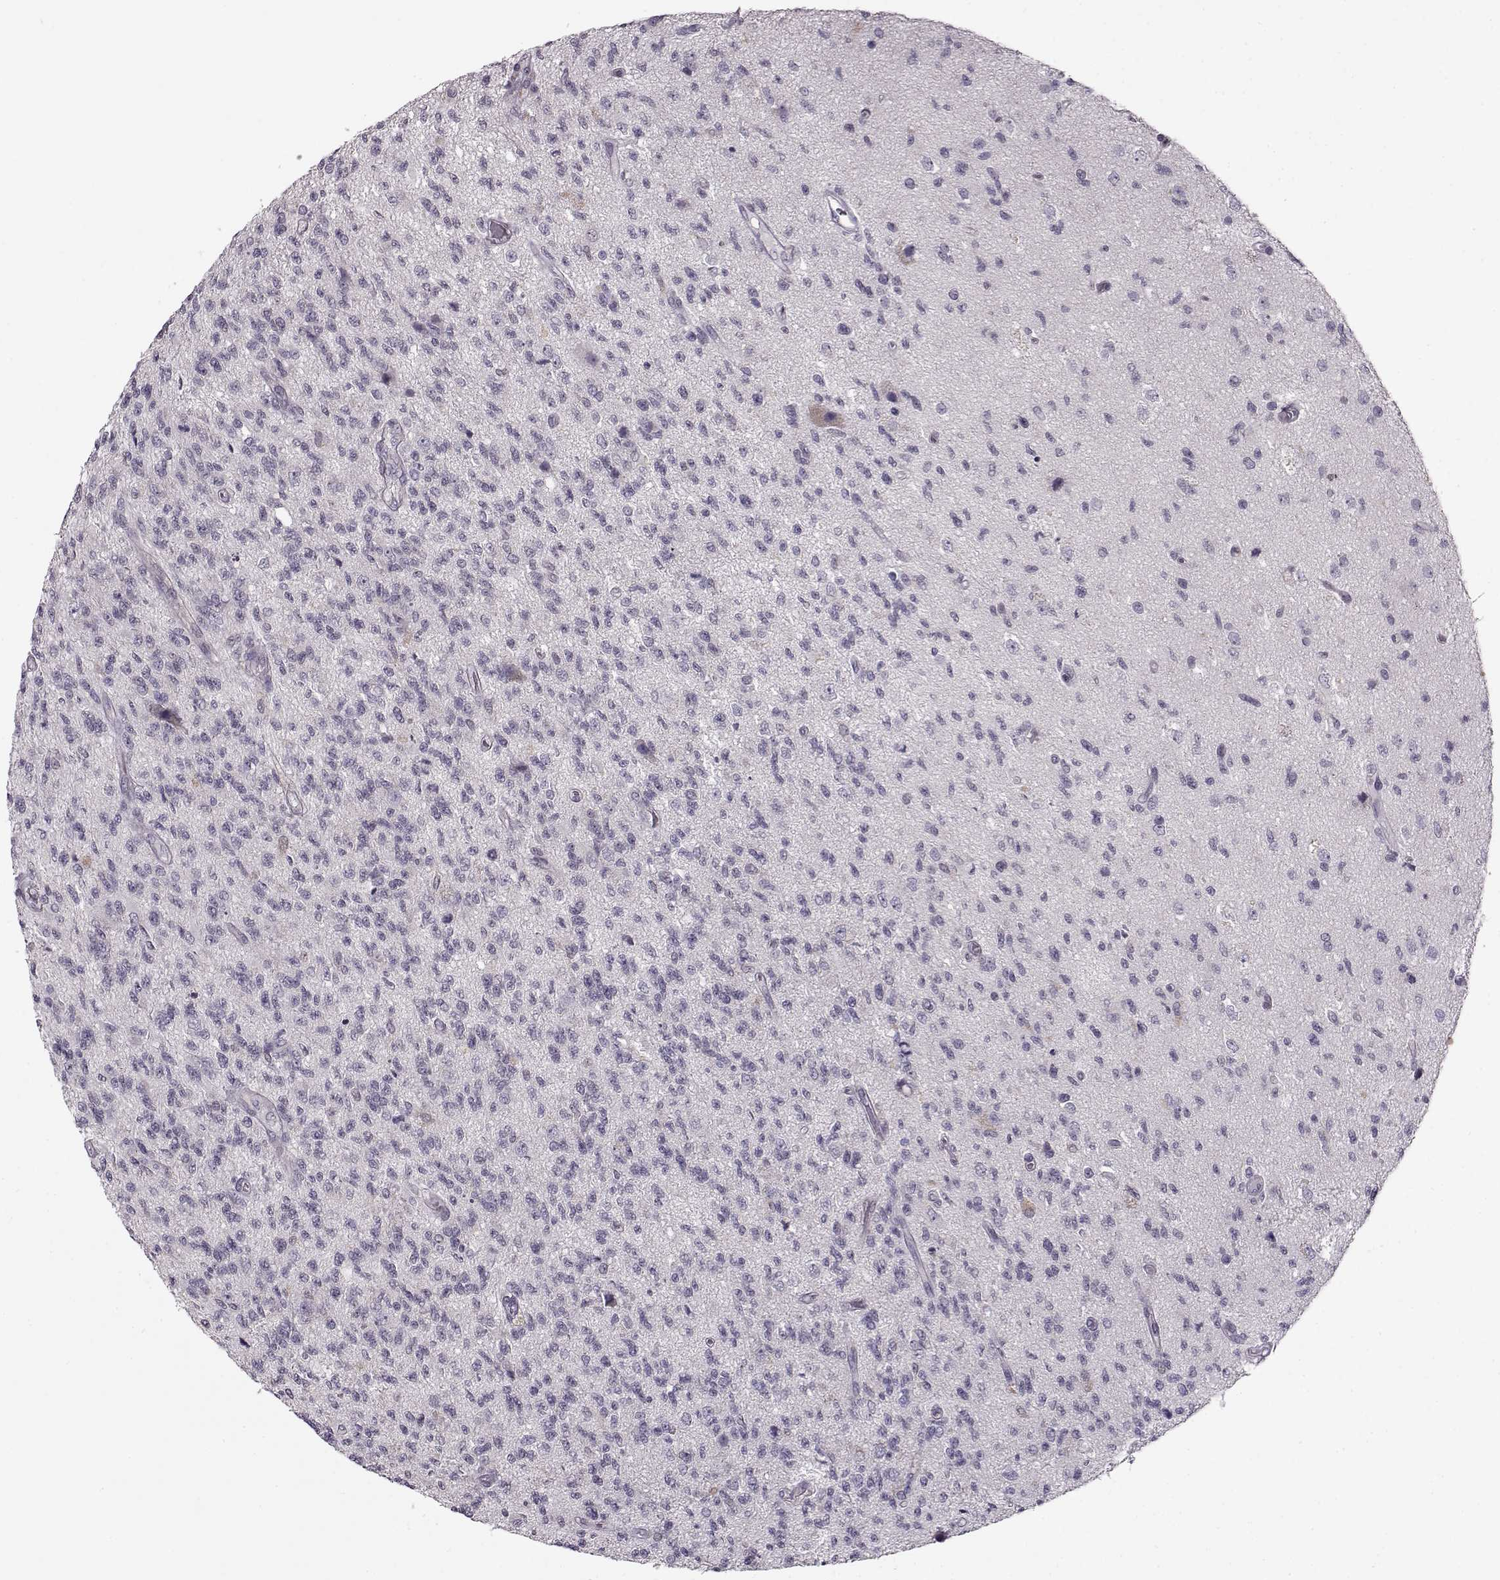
{"staining": {"intensity": "negative", "quantity": "none", "location": "none"}, "tissue": "glioma", "cell_type": "Tumor cells", "image_type": "cancer", "snomed": [{"axis": "morphology", "description": "Glioma, malignant, High grade"}, {"axis": "topography", "description": "Brain"}], "caption": "IHC image of neoplastic tissue: human malignant high-grade glioma stained with DAB shows no significant protein staining in tumor cells. (Brightfield microscopy of DAB immunohistochemistry (IHC) at high magnification).", "gene": "RP1L1", "patient": {"sex": "male", "age": 56}}